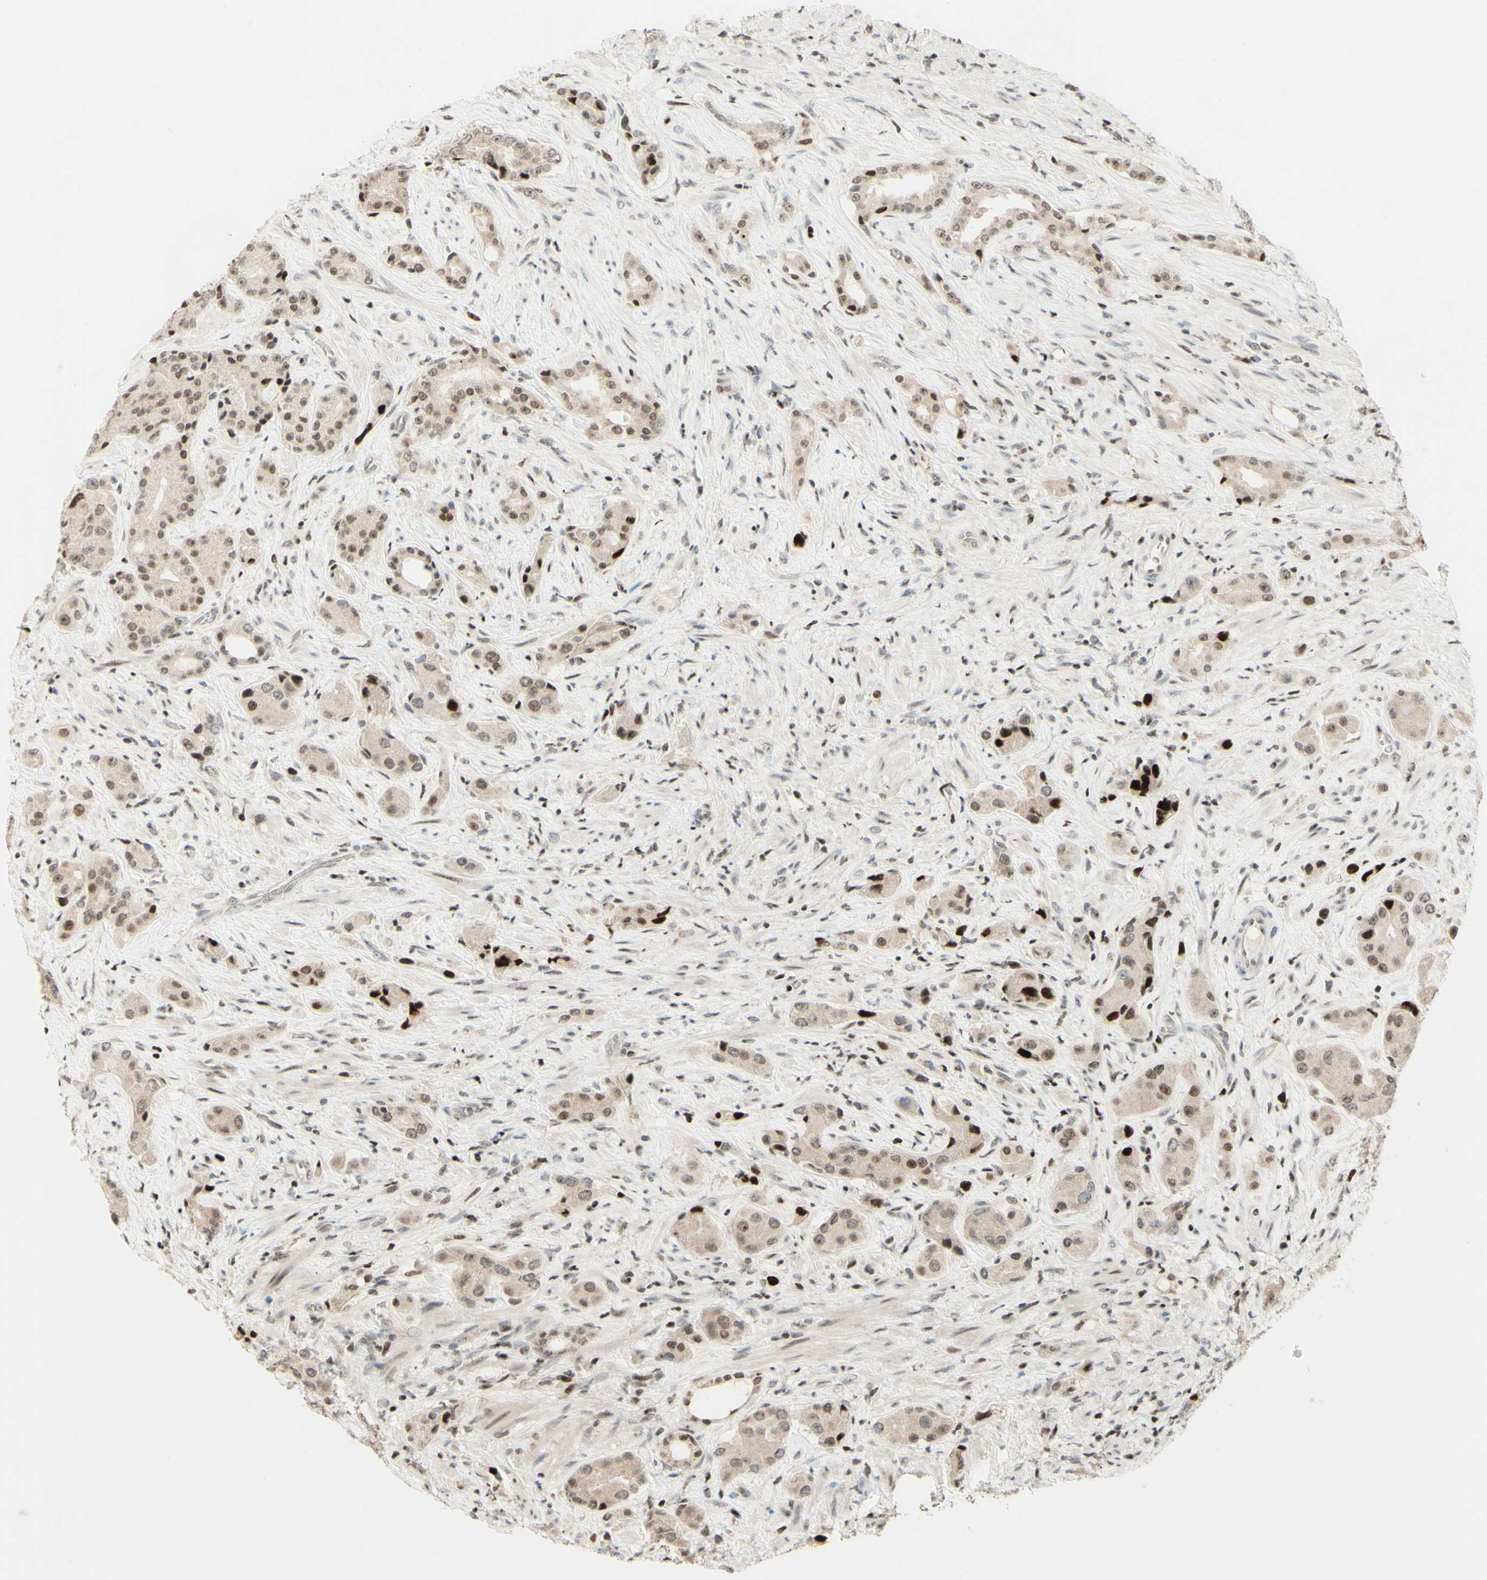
{"staining": {"intensity": "strong", "quantity": "<25%", "location": "nuclear"}, "tissue": "prostate cancer", "cell_type": "Tumor cells", "image_type": "cancer", "snomed": [{"axis": "morphology", "description": "Adenocarcinoma, High grade"}, {"axis": "topography", "description": "Prostate"}], "caption": "Protein analysis of prostate high-grade adenocarcinoma tissue reveals strong nuclear staining in approximately <25% of tumor cells.", "gene": "CDKL5", "patient": {"sex": "male", "age": 71}}